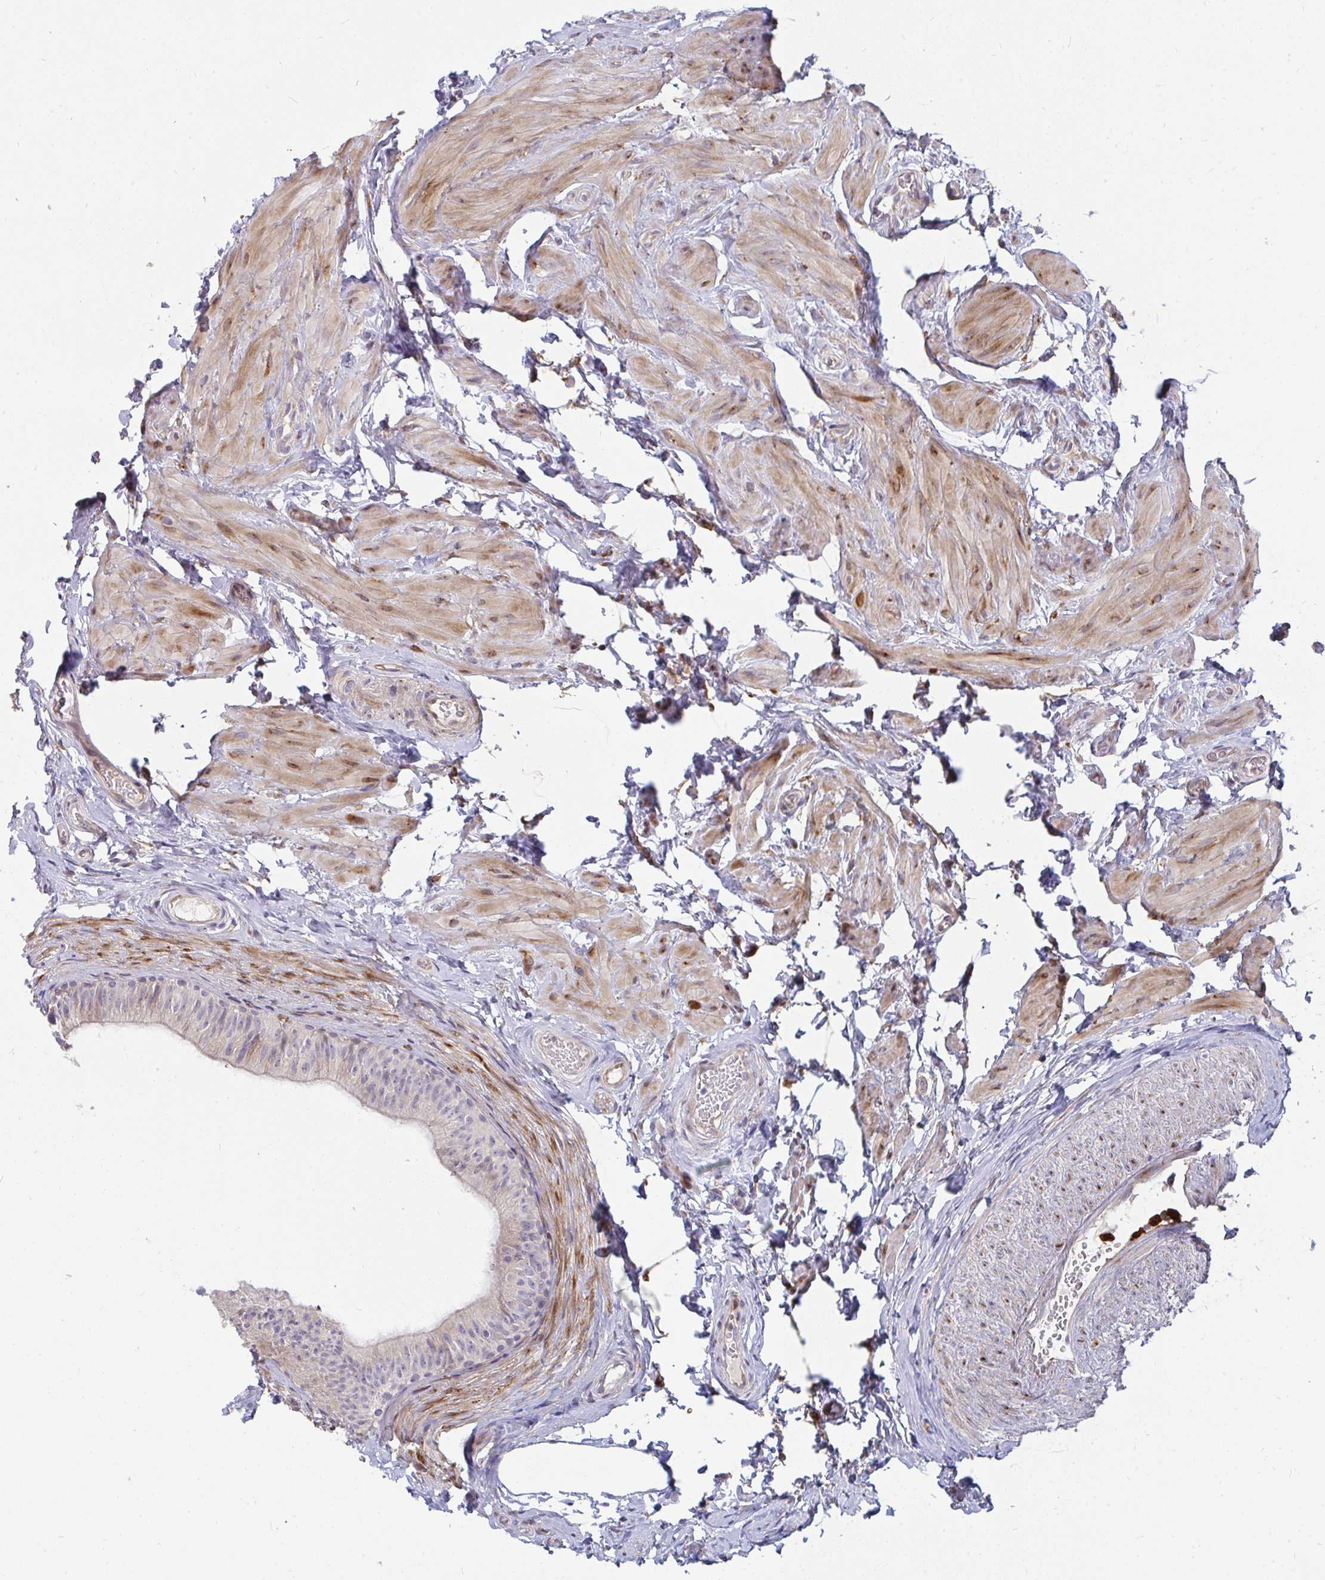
{"staining": {"intensity": "weak", "quantity": "25%-75%", "location": "cytoplasmic/membranous"}, "tissue": "epididymis", "cell_type": "Glandular cells", "image_type": "normal", "snomed": [{"axis": "morphology", "description": "Normal tissue, NOS"}, {"axis": "topography", "description": "Epididymis, spermatic cord, NOS"}, {"axis": "topography", "description": "Epididymis"}, {"axis": "topography", "description": "Peripheral nerve tissue"}], "caption": "An immunohistochemistry (IHC) image of benign tissue is shown. Protein staining in brown labels weak cytoplasmic/membranous positivity in epididymis within glandular cells. (DAB (3,3'-diaminobenzidine) = brown stain, brightfield microscopy at high magnification).", "gene": "CSF3R", "patient": {"sex": "male", "age": 29}}